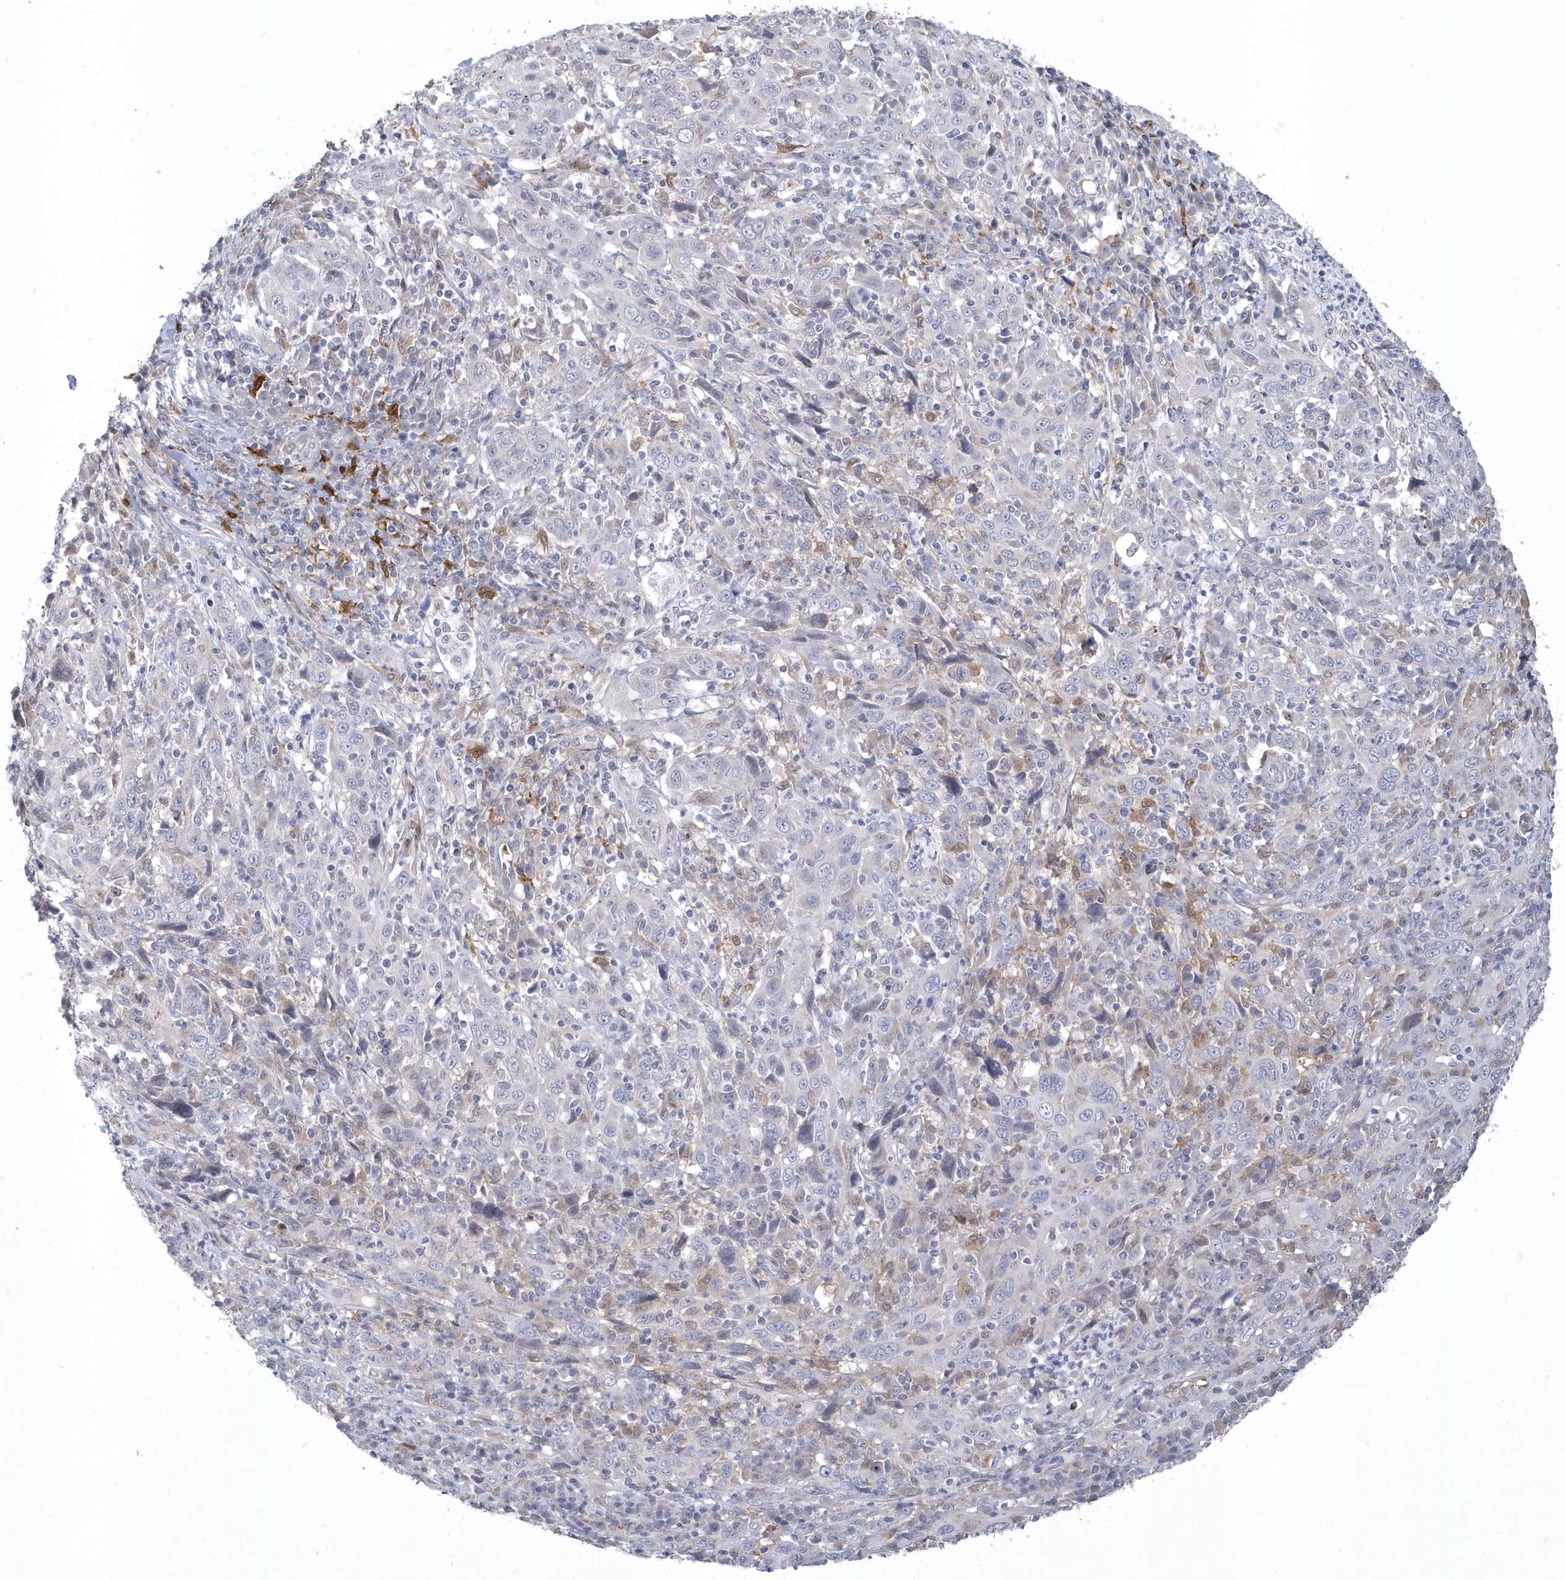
{"staining": {"intensity": "negative", "quantity": "none", "location": "none"}, "tissue": "cervical cancer", "cell_type": "Tumor cells", "image_type": "cancer", "snomed": [{"axis": "morphology", "description": "Squamous cell carcinoma, NOS"}, {"axis": "topography", "description": "Cervix"}], "caption": "This is an immunohistochemistry photomicrograph of squamous cell carcinoma (cervical). There is no positivity in tumor cells.", "gene": "TSPEAR", "patient": {"sex": "female", "age": 46}}